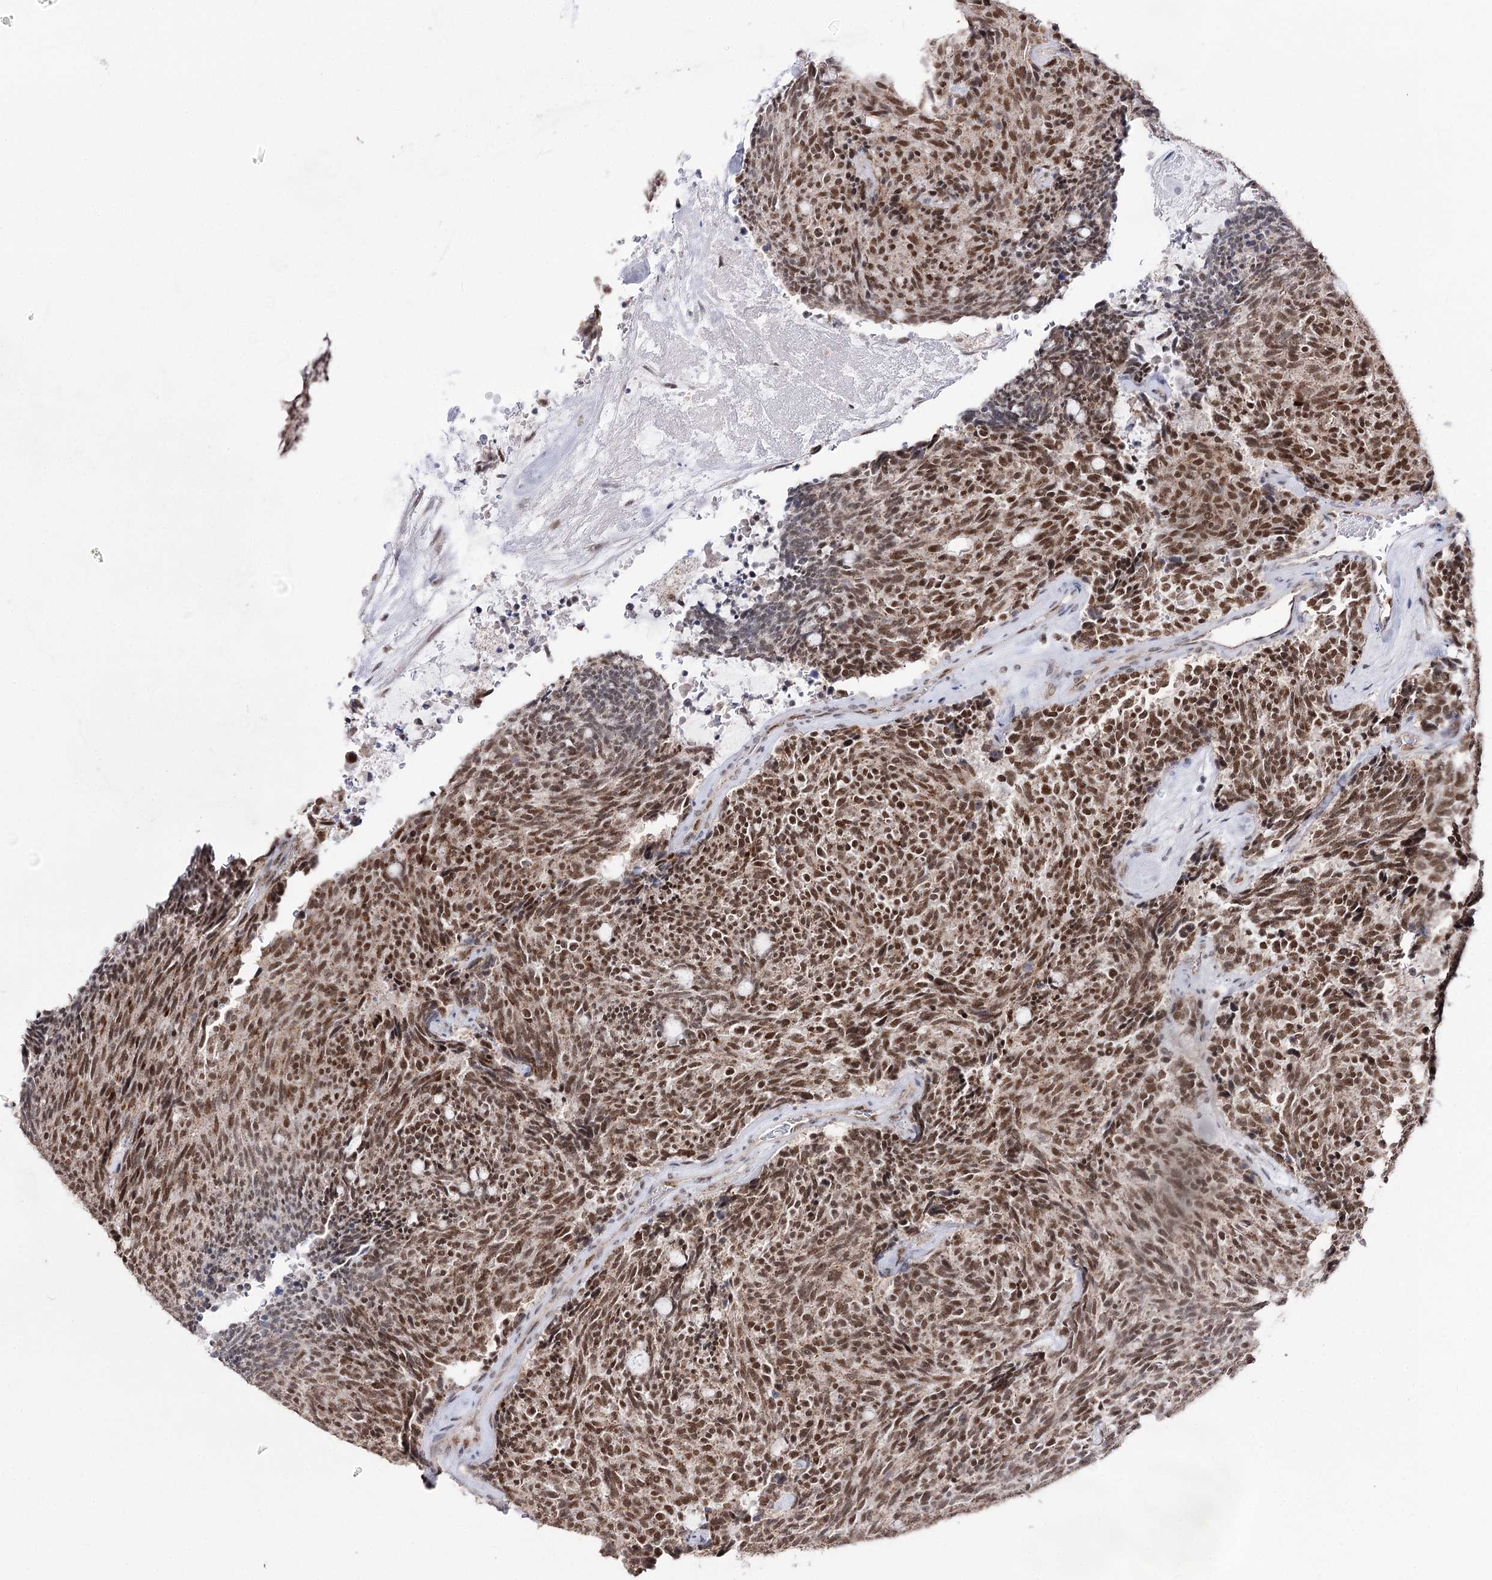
{"staining": {"intensity": "moderate", "quantity": ">75%", "location": "cytoplasmic/membranous,nuclear"}, "tissue": "carcinoid", "cell_type": "Tumor cells", "image_type": "cancer", "snomed": [{"axis": "morphology", "description": "Carcinoid, malignant, NOS"}, {"axis": "topography", "description": "Pancreas"}], "caption": "Immunohistochemistry image of malignant carcinoid stained for a protein (brown), which demonstrates medium levels of moderate cytoplasmic/membranous and nuclear positivity in about >75% of tumor cells.", "gene": "VGLL4", "patient": {"sex": "female", "age": 54}}